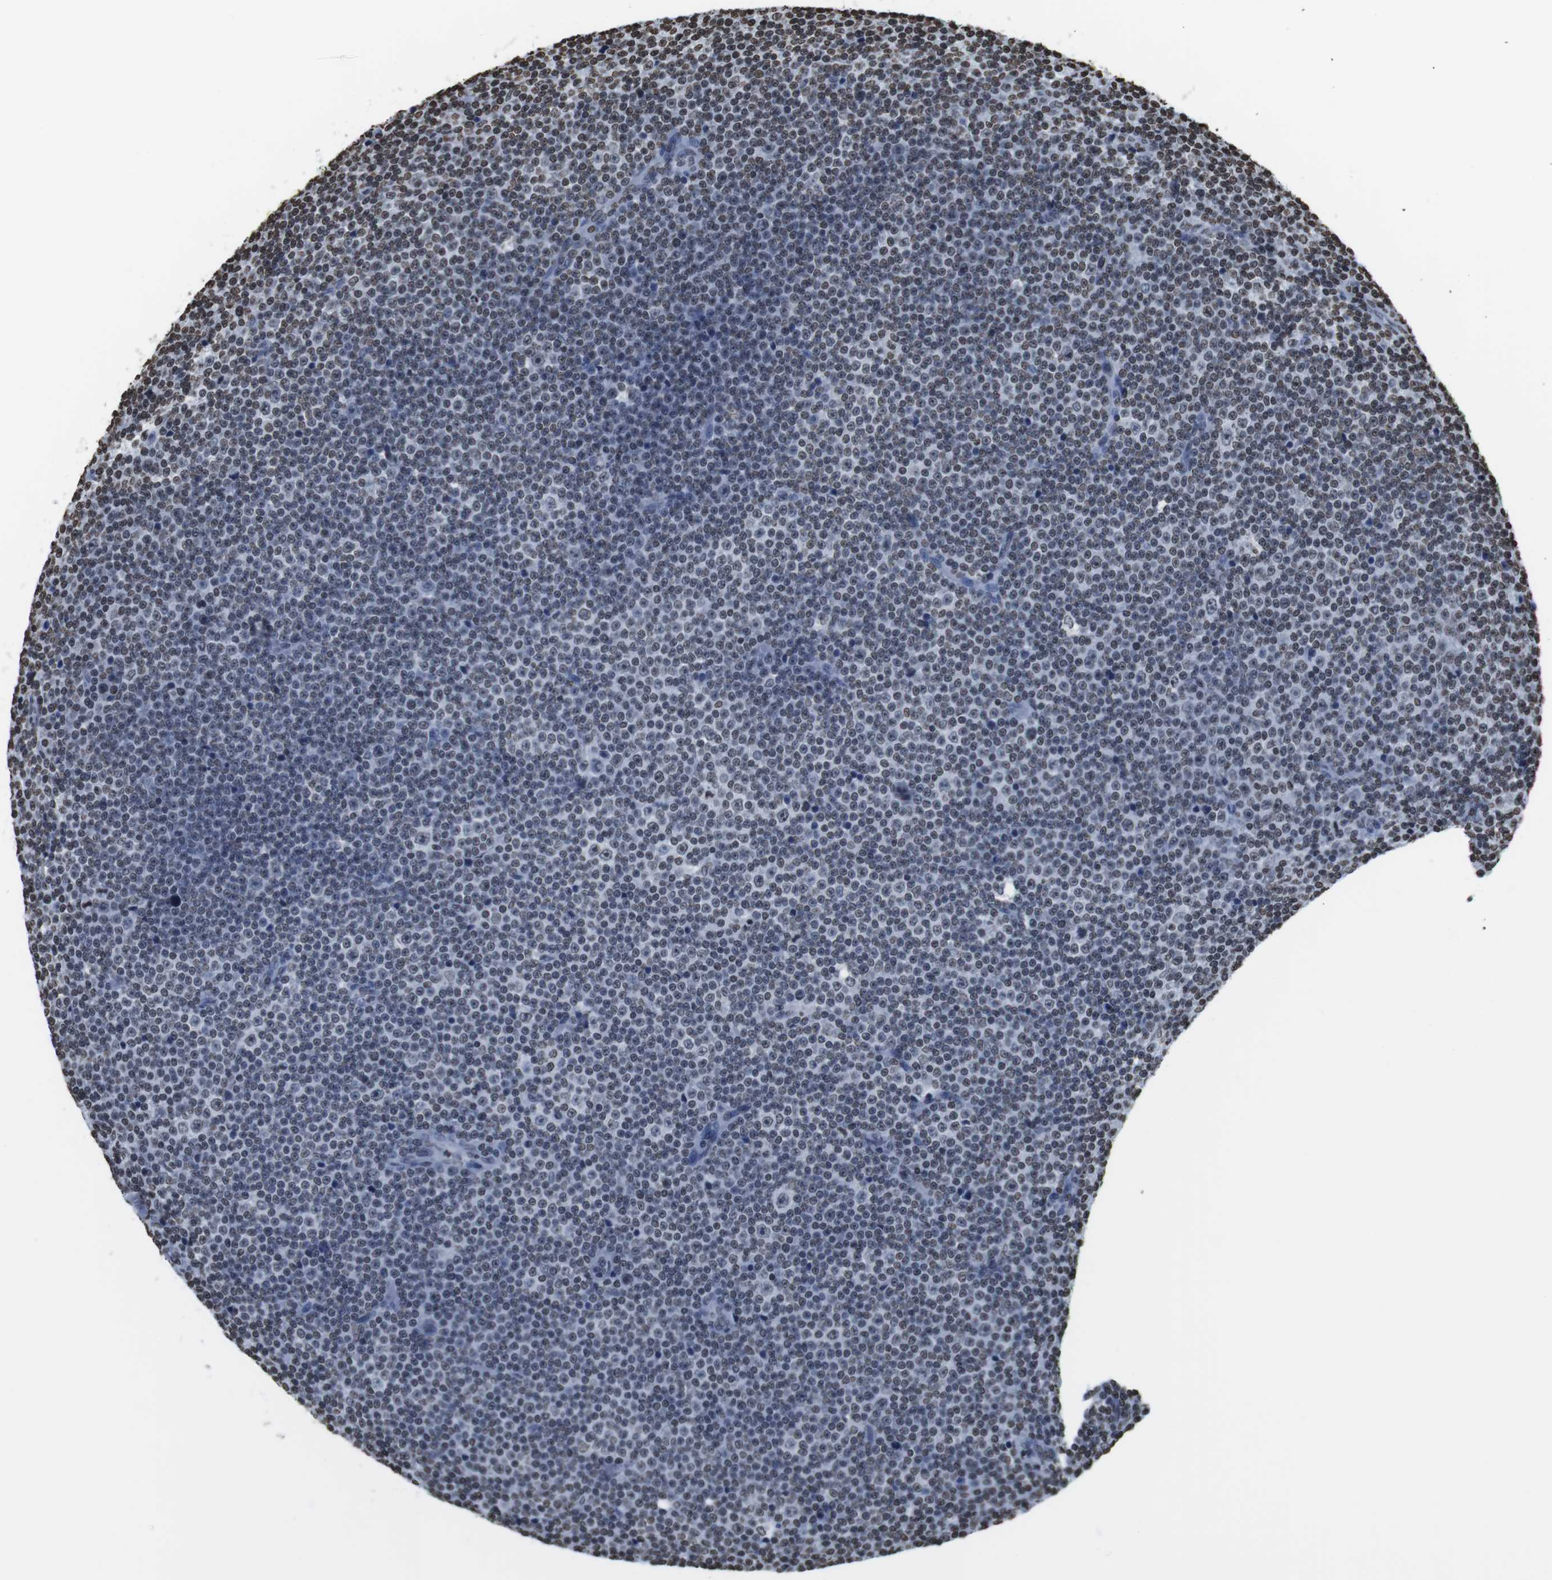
{"staining": {"intensity": "weak", "quantity": "25%-75%", "location": "nuclear"}, "tissue": "lymphoma", "cell_type": "Tumor cells", "image_type": "cancer", "snomed": [{"axis": "morphology", "description": "Malignant lymphoma, non-Hodgkin's type, Low grade"}, {"axis": "topography", "description": "Lymph node"}], "caption": "Lymphoma tissue demonstrates weak nuclear positivity in approximately 25%-75% of tumor cells, visualized by immunohistochemistry.", "gene": "BSX", "patient": {"sex": "female", "age": 67}}